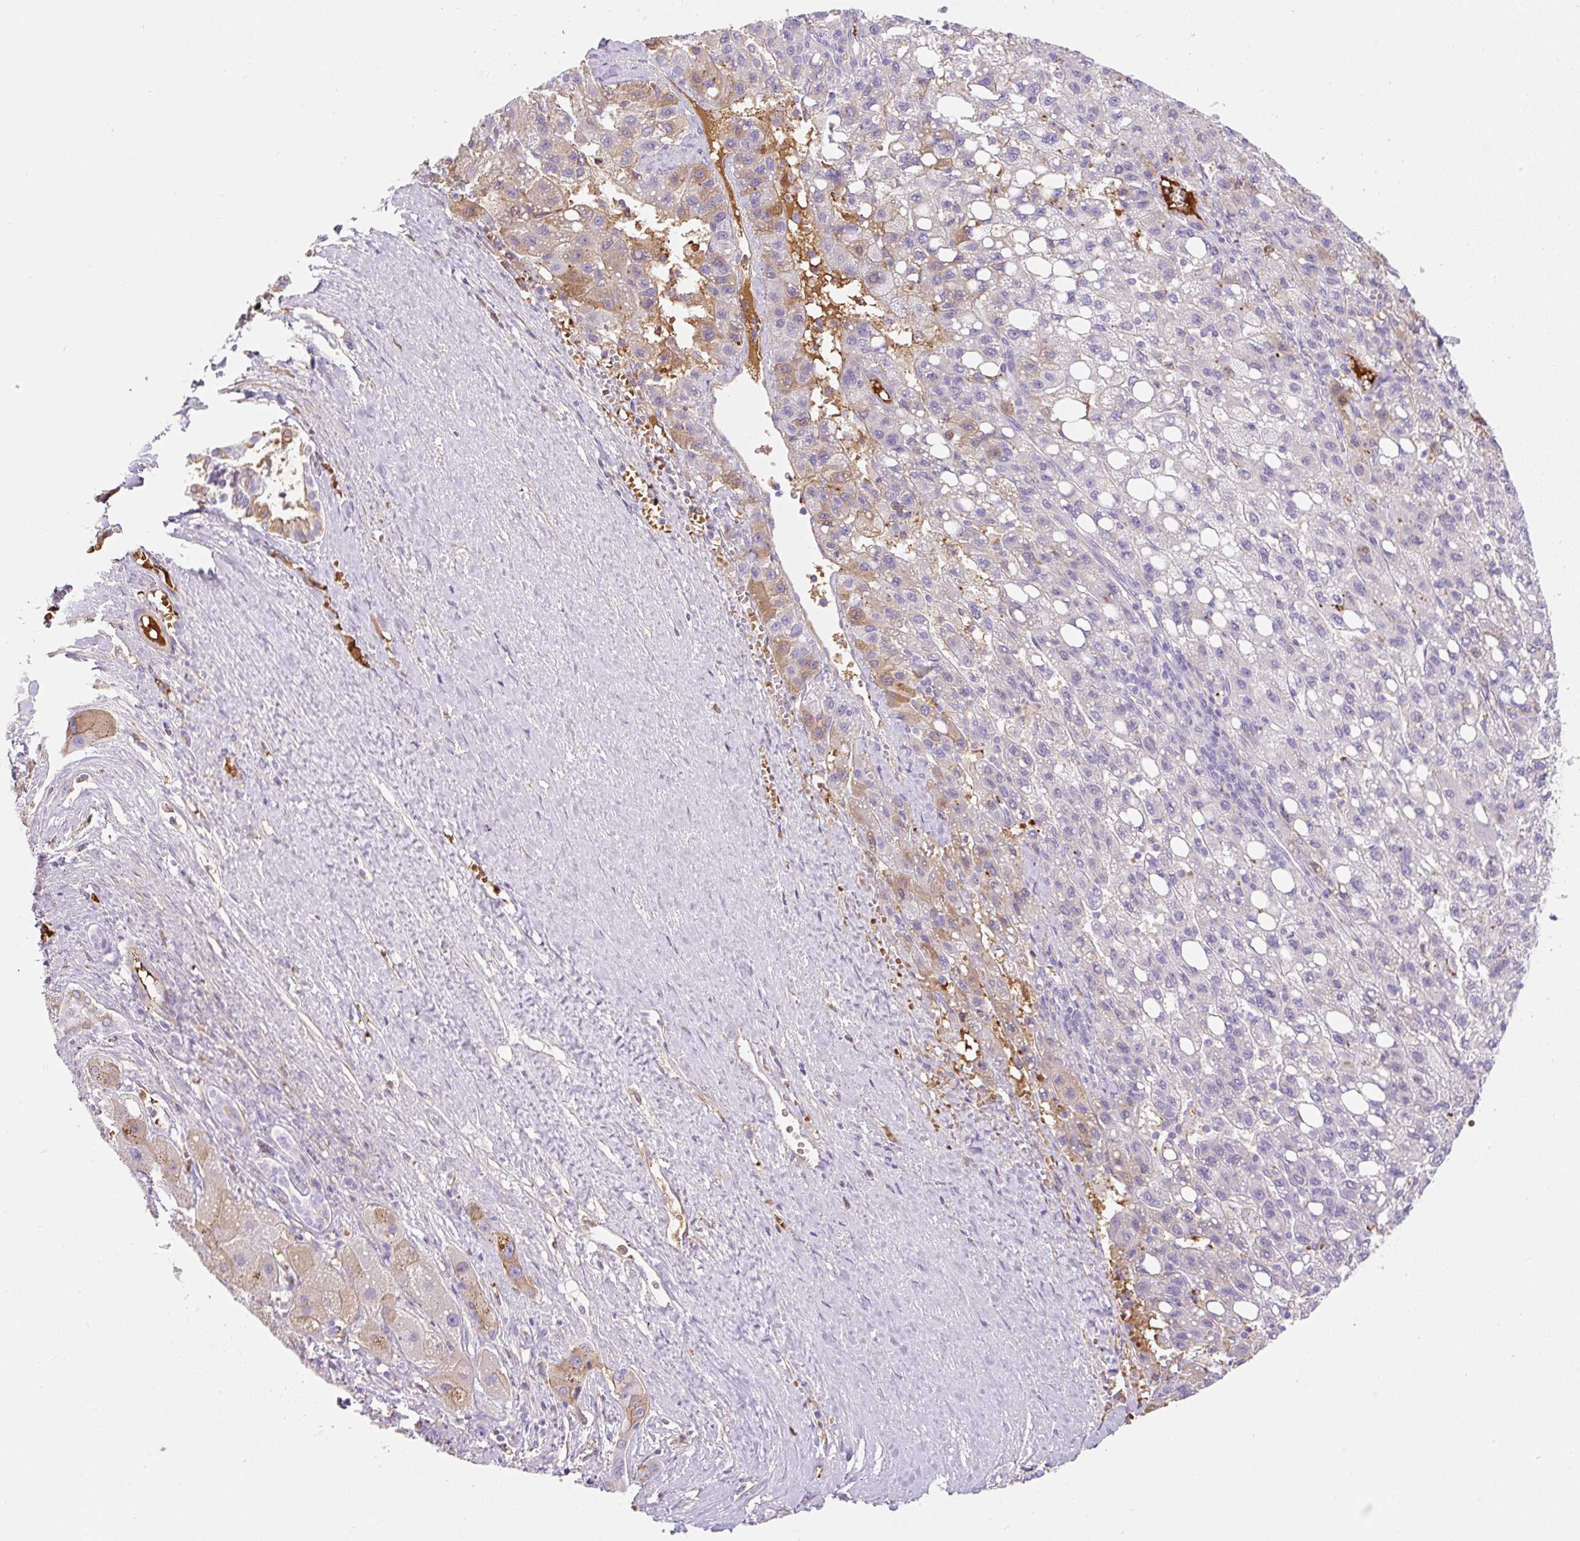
{"staining": {"intensity": "moderate", "quantity": "<25%", "location": "cytoplasmic/membranous"}, "tissue": "liver cancer", "cell_type": "Tumor cells", "image_type": "cancer", "snomed": [{"axis": "morphology", "description": "Carcinoma, Hepatocellular, NOS"}, {"axis": "topography", "description": "Liver"}], "caption": "The histopathology image reveals immunohistochemical staining of liver cancer (hepatocellular carcinoma). There is moderate cytoplasmic/membranous staining is seen in about <25% of tumor cells. (Stains: DAB in brown, nuclei in blue, Microscopy: brightfield microscopy at high magnification).", "gene": "TDRD15", "patient": {"sex": "female", "age": 82}}